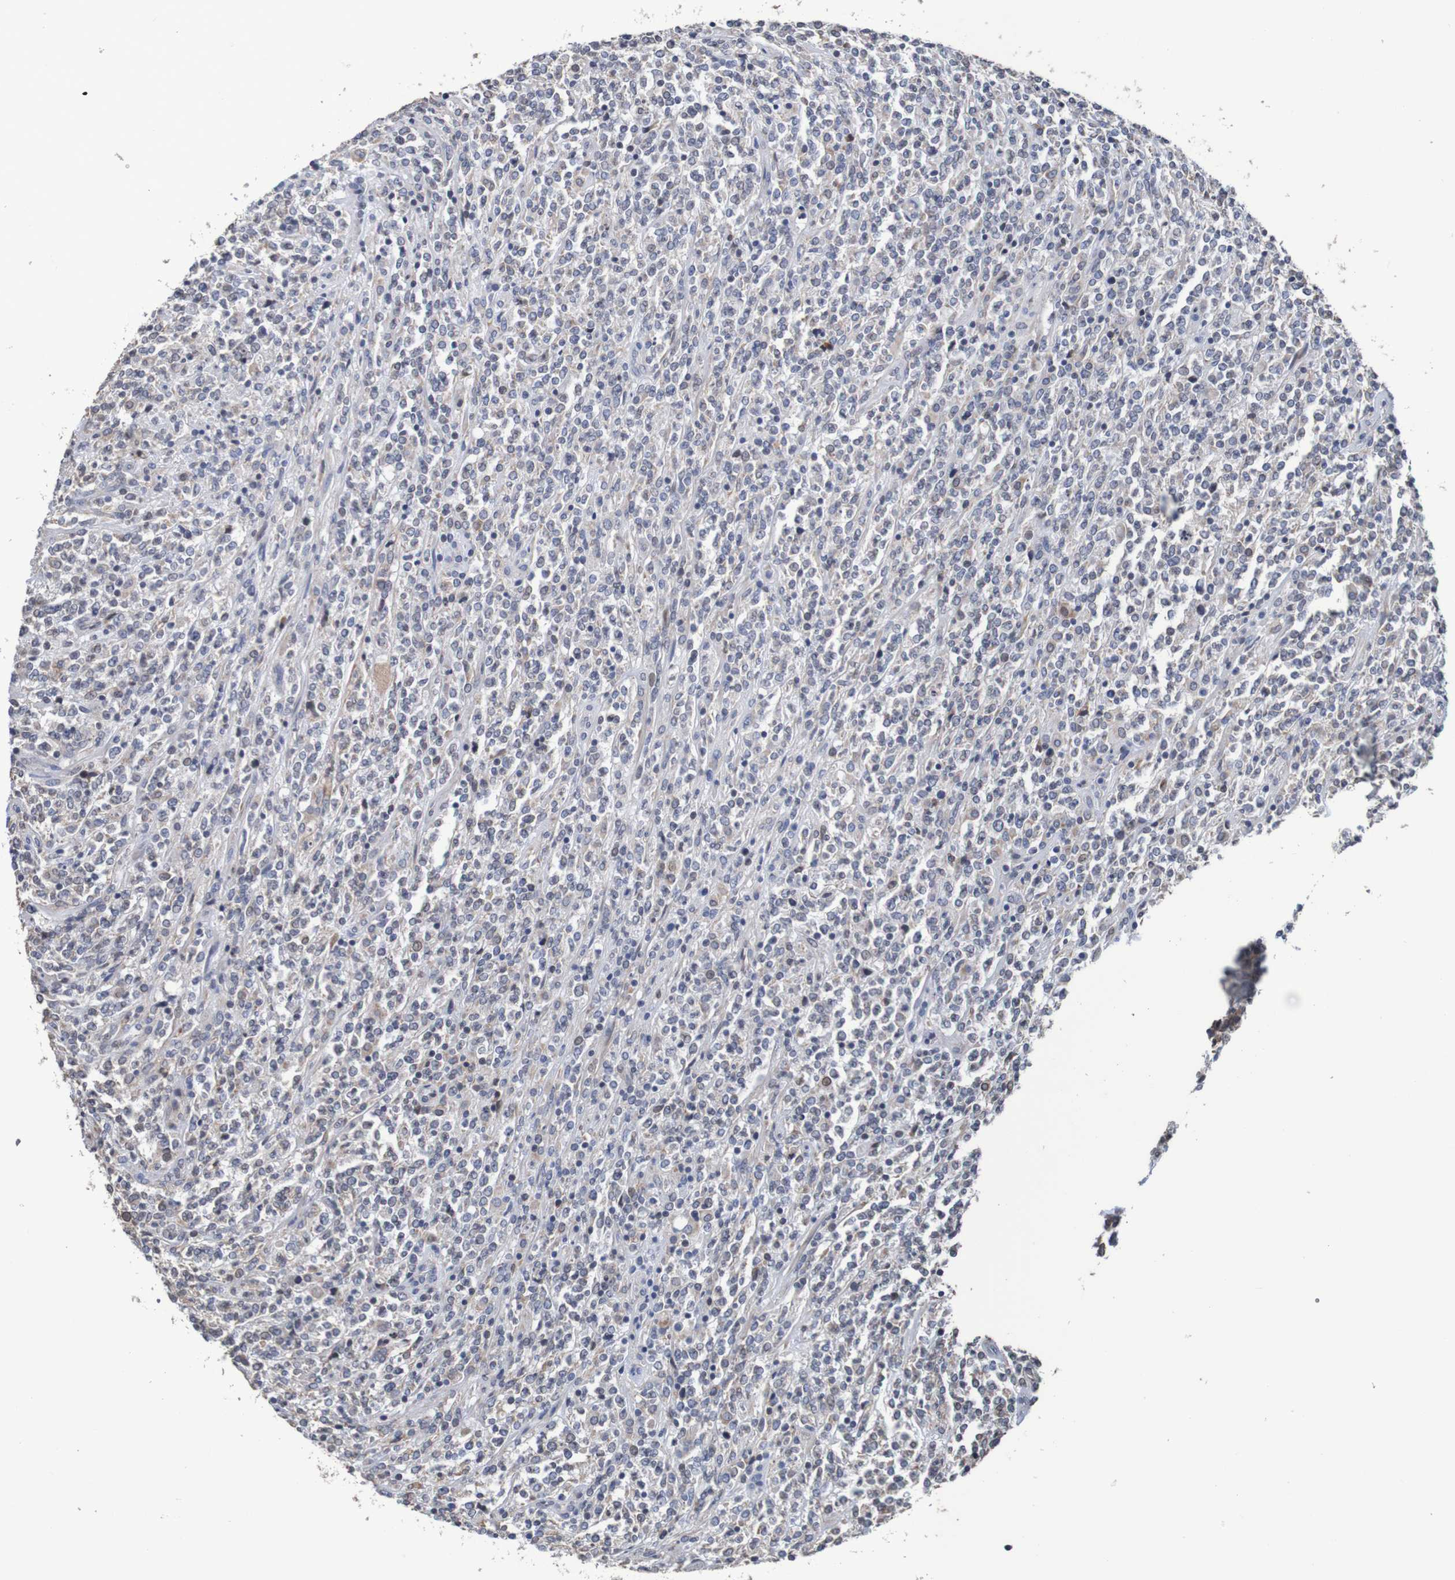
{"staining": {"intensity": "weak", "quantity": "<25%", "location": "cytoplasmic/membranous"}, "tissue": "lymphoma", "cell_type": "Tumor cells", "image_type": "cancer", "snomed": [{"axis": "morphology", "description": "Malignant lymphoma, non-Hodgkin's type, High grade"}, {"axis": "topography", "description": "Soft tissue"}], "caption": "Lymphoma stained for a protein using immunohistochemistry exhibits no positivity tumor cells.", "gene": "FIBP", "patient": {"sex": "male", "age": 18}}